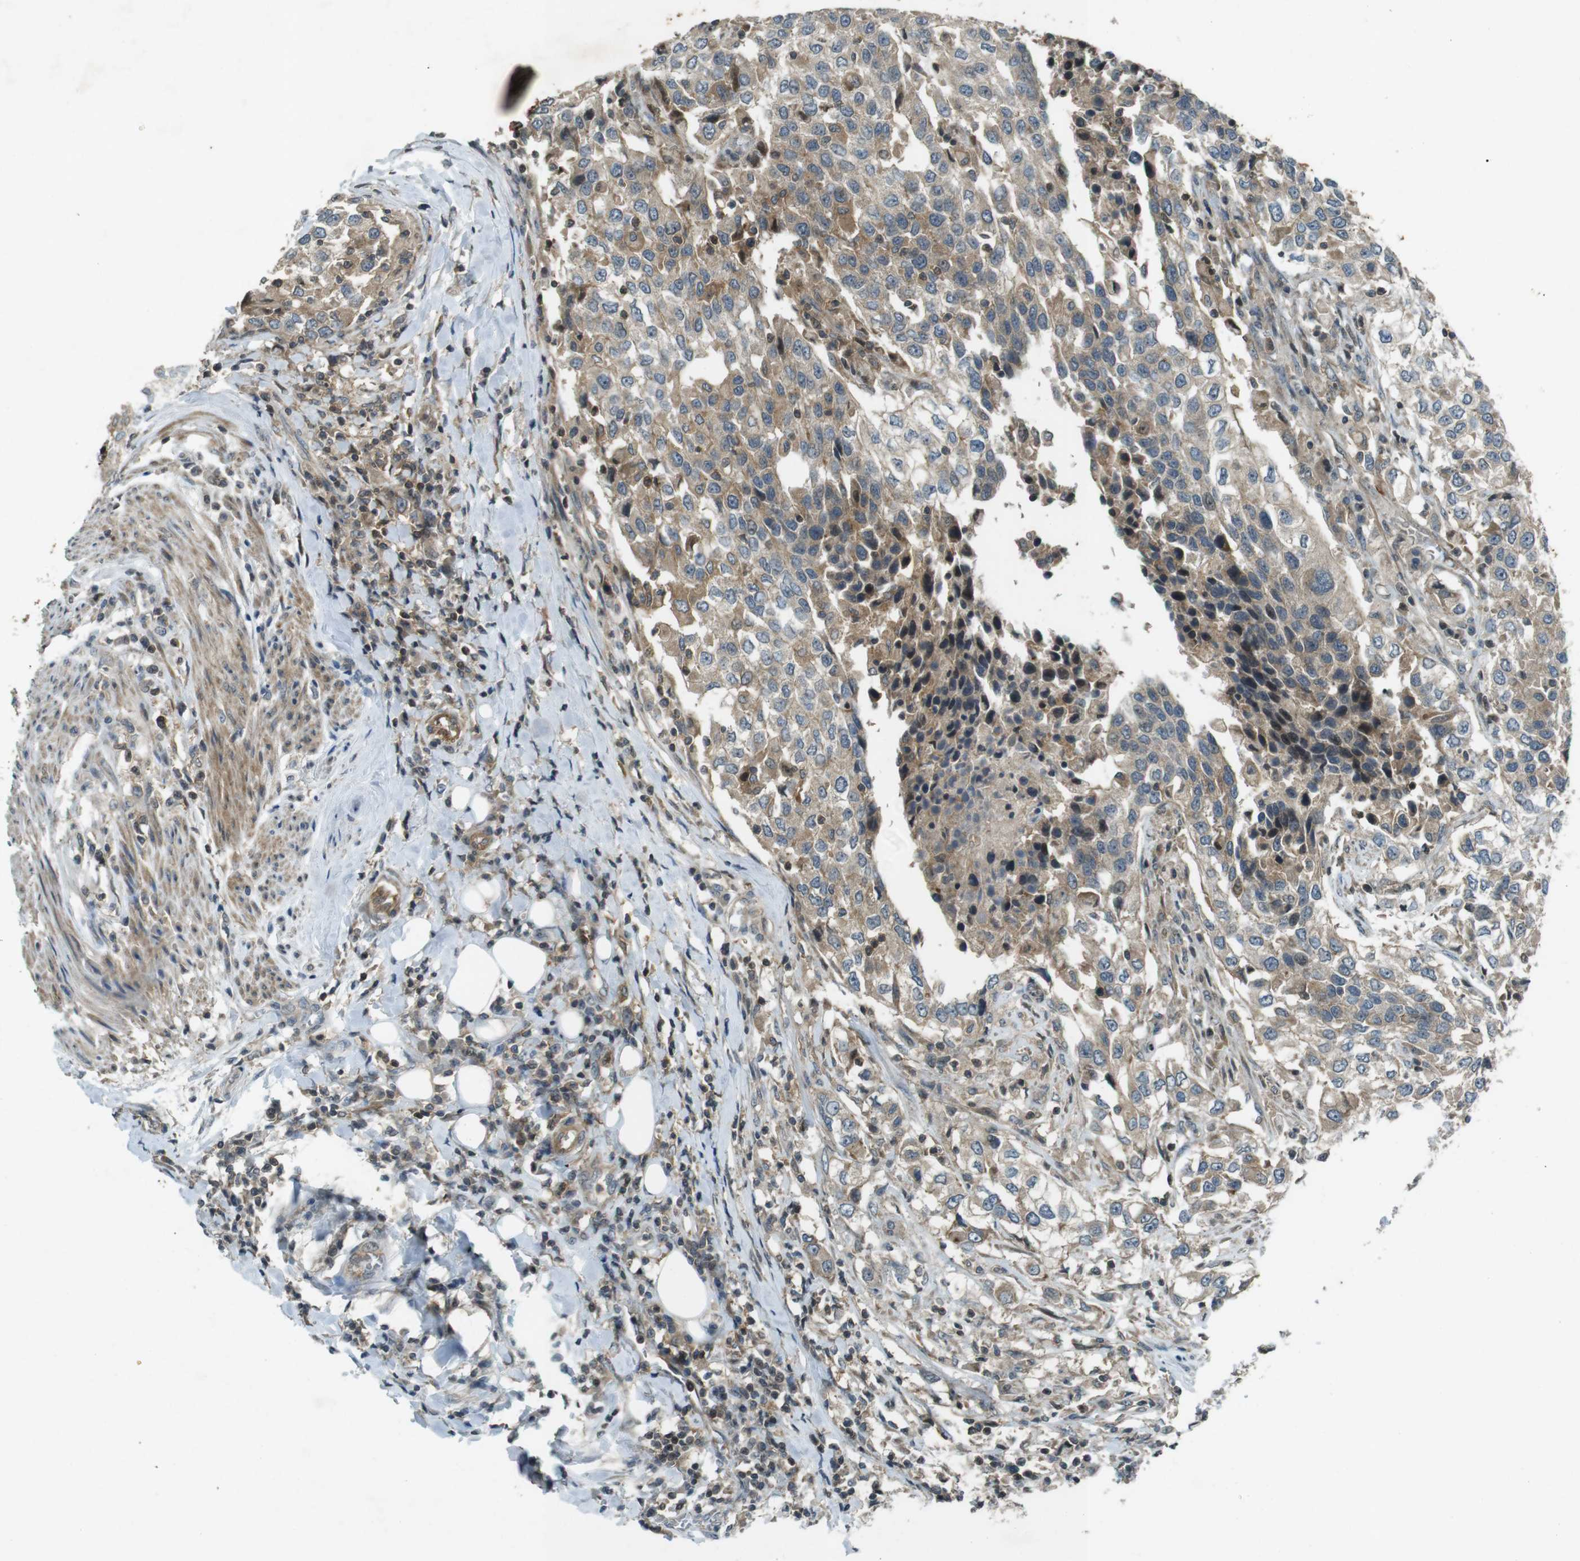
{"staining": {"intensity": "weak", "quantity": "25%-75%", "location": "cytoplasmic/membranous"}, "tissue": "urothelial cancer", "cell_type": "Tumor cells", "image_type": "cancer", "snomed": [{"axis": "morphology", "description": "Urothelial carcinoma, High grade"}, {"axis": "topography", "description": "Urinary bladder"}], "caption": "Human urothelial cancer stained with a protein marker shows weak staining in tumor cells.", "gene": "ZYX", "patient": {"sex": "female", "age": 56}}